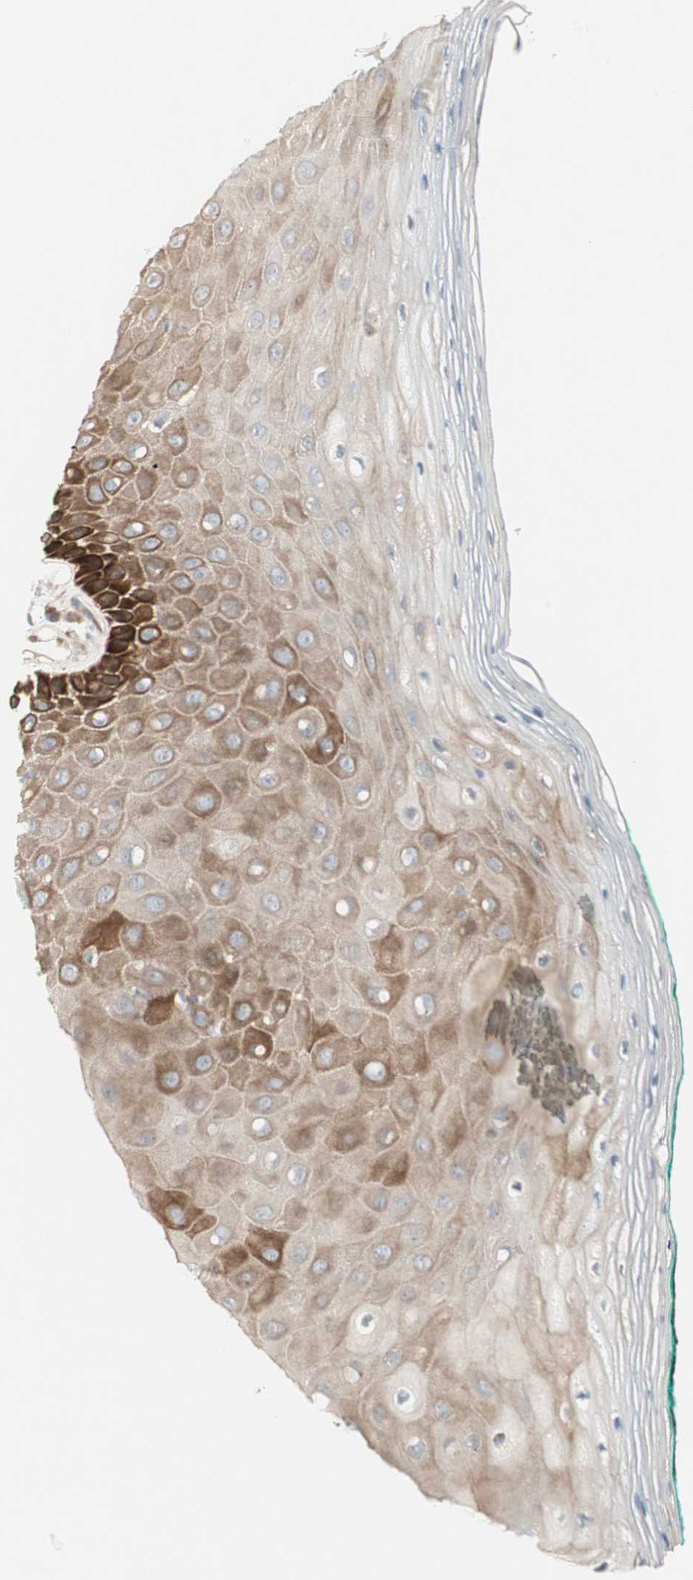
{"staining": {"intensity": "strong", "quantity": ">75%", "location": "cytoplasmic/membranous"}, "tissue": "oral mucosa", "cell_type": "Squamous epithelial cells", "image_type": "normal", "snomed": [{"axis": "morphology", "description": "Normal tissue, NOS"}, {"axis": "morphology", "description": "Squamous cell carcinoma, NOS"}, {"axis": "topography", "description": "Skeletal muscle"}, {"axis": "topography", "description": "Oral tissue"}, {"axis": "topography", "description": "Head-Neck"}], "caption": "Protein expression analysis of unremarkable oral mucosa shows strong cytoplasmic/membranous positivity in approximately >75% of squamous epithelial cells.", "gene": "ZFP36", "patient": {"sex": "female", "age": 84}}